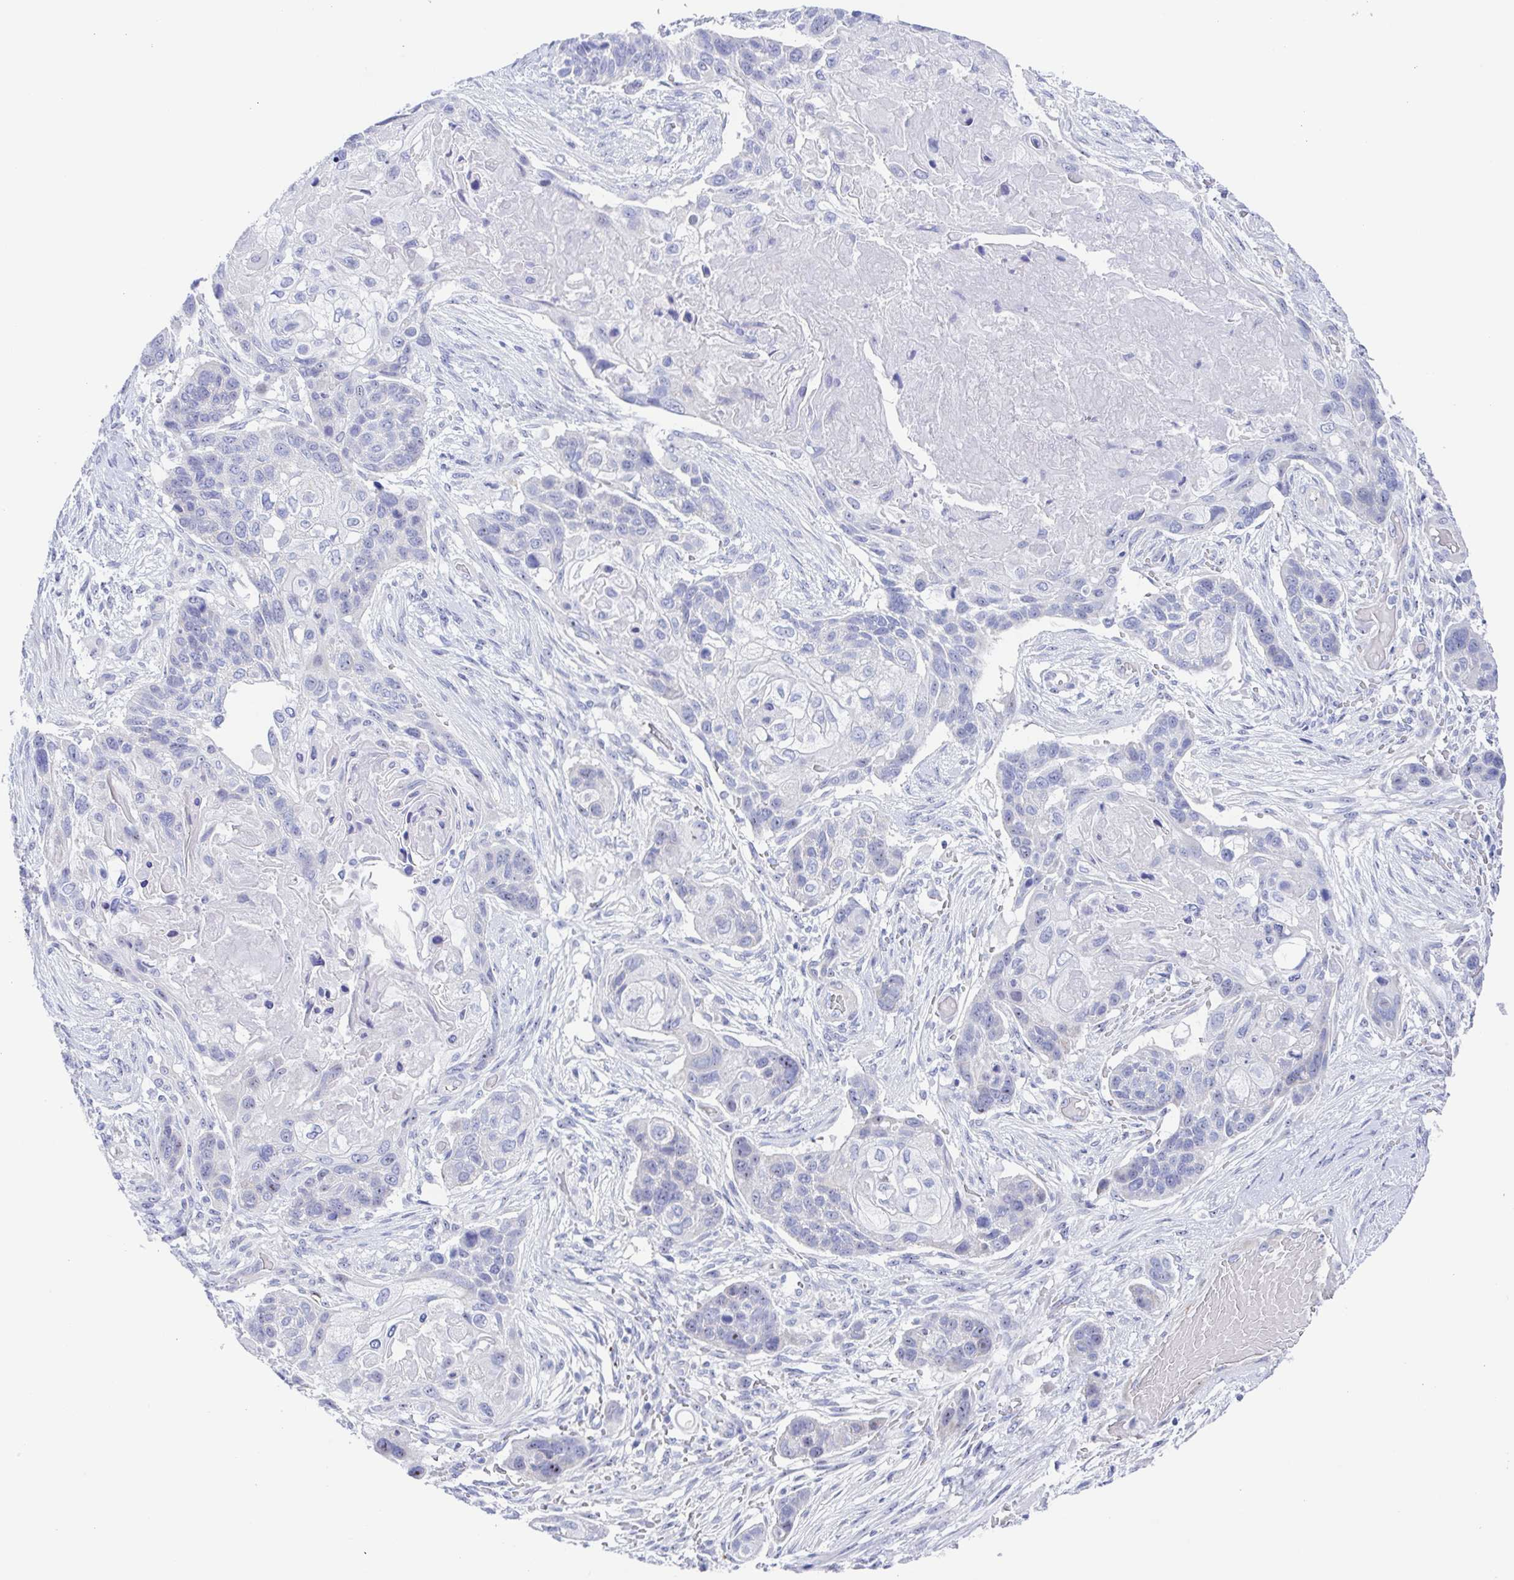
{"staining": {"intensity": "negative", "quantity": "none", "location": "none"}, "tissue": "lung cancer", "cell_type": "Tumor cells", "image_type": "cancer", "snomed": [{"axis": "morphology", "description": "Squamous cell carcinoma, NOS"}, {"axis": "topography", "description": "Lung"}], "caption": "Protein analysis of squamous cell carcinoma (lung) displays no significant staining in tumor cells.", "gene": "MUCL3", "patient": {"sex": "male", "age": 69}}